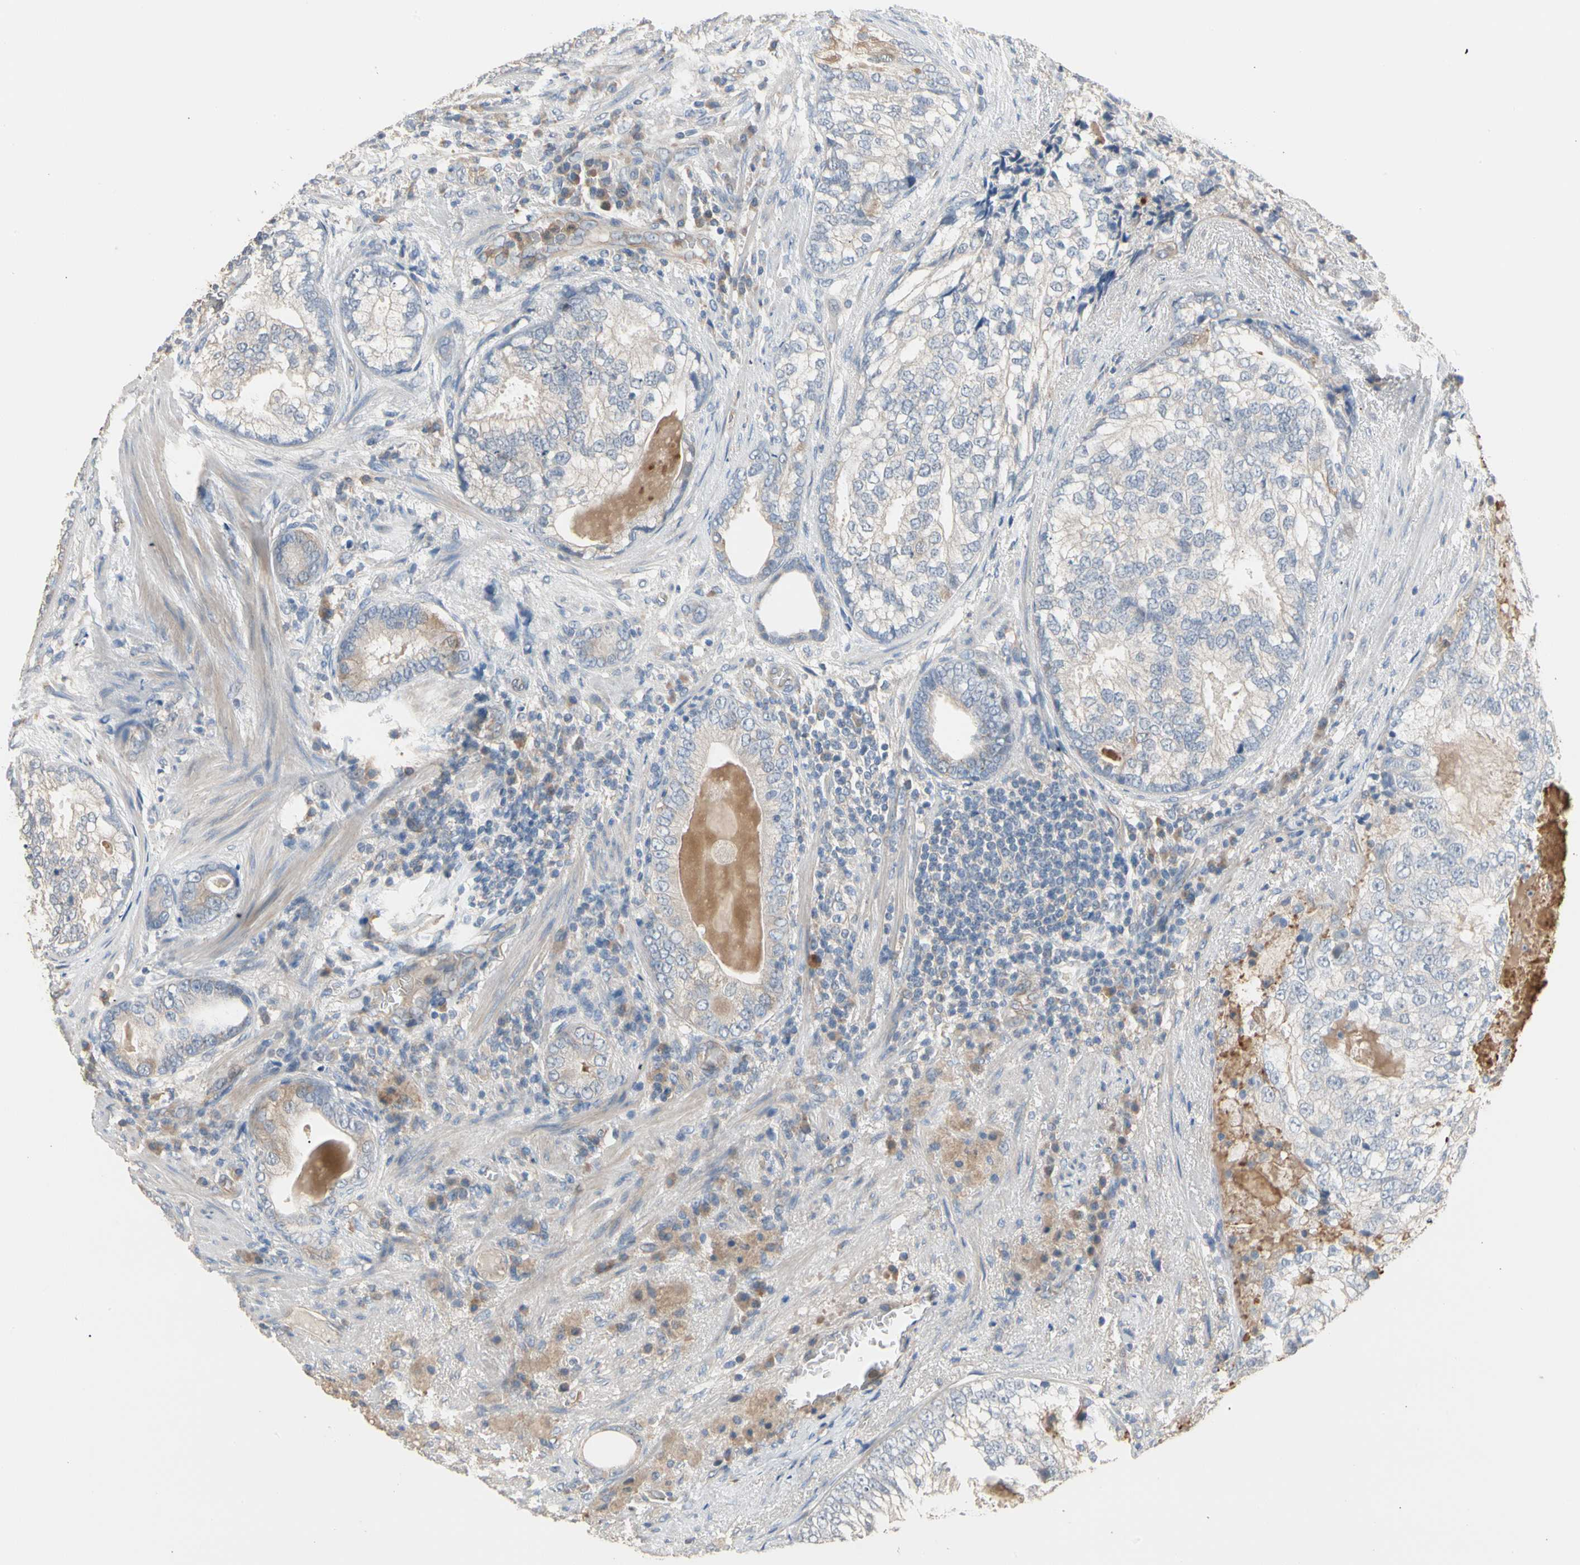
{"staining": {"intensity": "negative", "quantity": "none", "location": "none"}, "tissue": "prostate cancer", "cell_type": "Tumor cells", "image_type": "cancer", "snomed": [{"axis": "morphology", "description": "Adenocarcinoma, High grade"}, {"axis": "topography", "description": "Prostate"}], "caption": "Tumor cells show no significant protein positivity in prostate cancer (adenocarcinoma (high-grade)). Nuclei are stained in blue.", "gene": "BBOX1", "patient": {"sex": "male", "age": 66}}